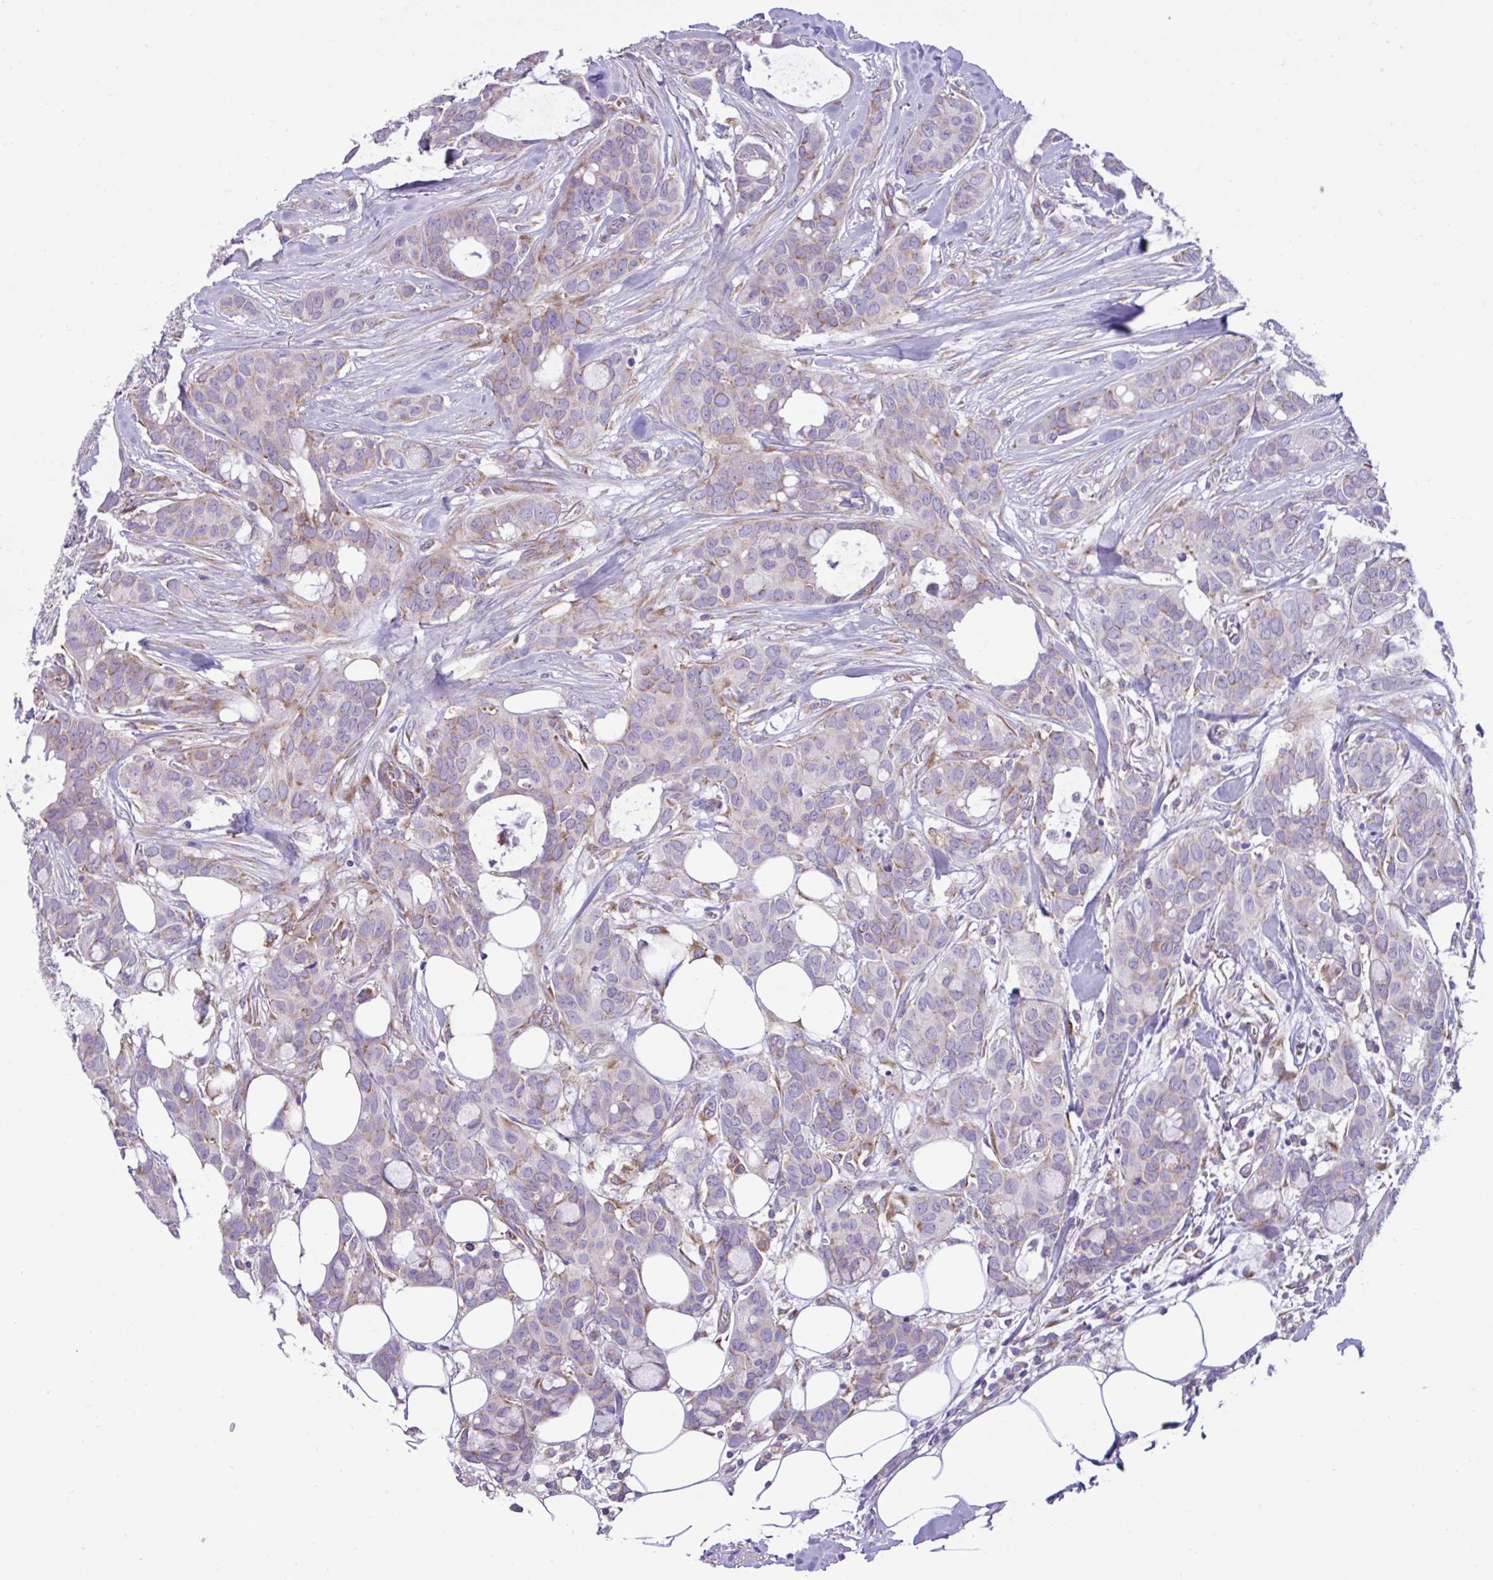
{"staining": {"intensity": "moderate", "quantity": "<25%", "location": "cytoplasmic/membranous"}, "tissue": "breast cancer", "cell_type": "Tumor cells", "image_type": "cancer", "snomed": [{"axis": "morphology", "description": "Duct carcinoma"}, {"axis": "topography", "description": "Breast"}], "caption": "Protein staining of breast infiltrating ductal carcinoma tissue exhibits moderate cytoplasmic/membranous positivity in about <25% of tumor cells. (brown staining indicates protein expression, while blue staining denotes nuclei).", "gene": "RPL7", "patient": {"sex": "female", "age": 84}}